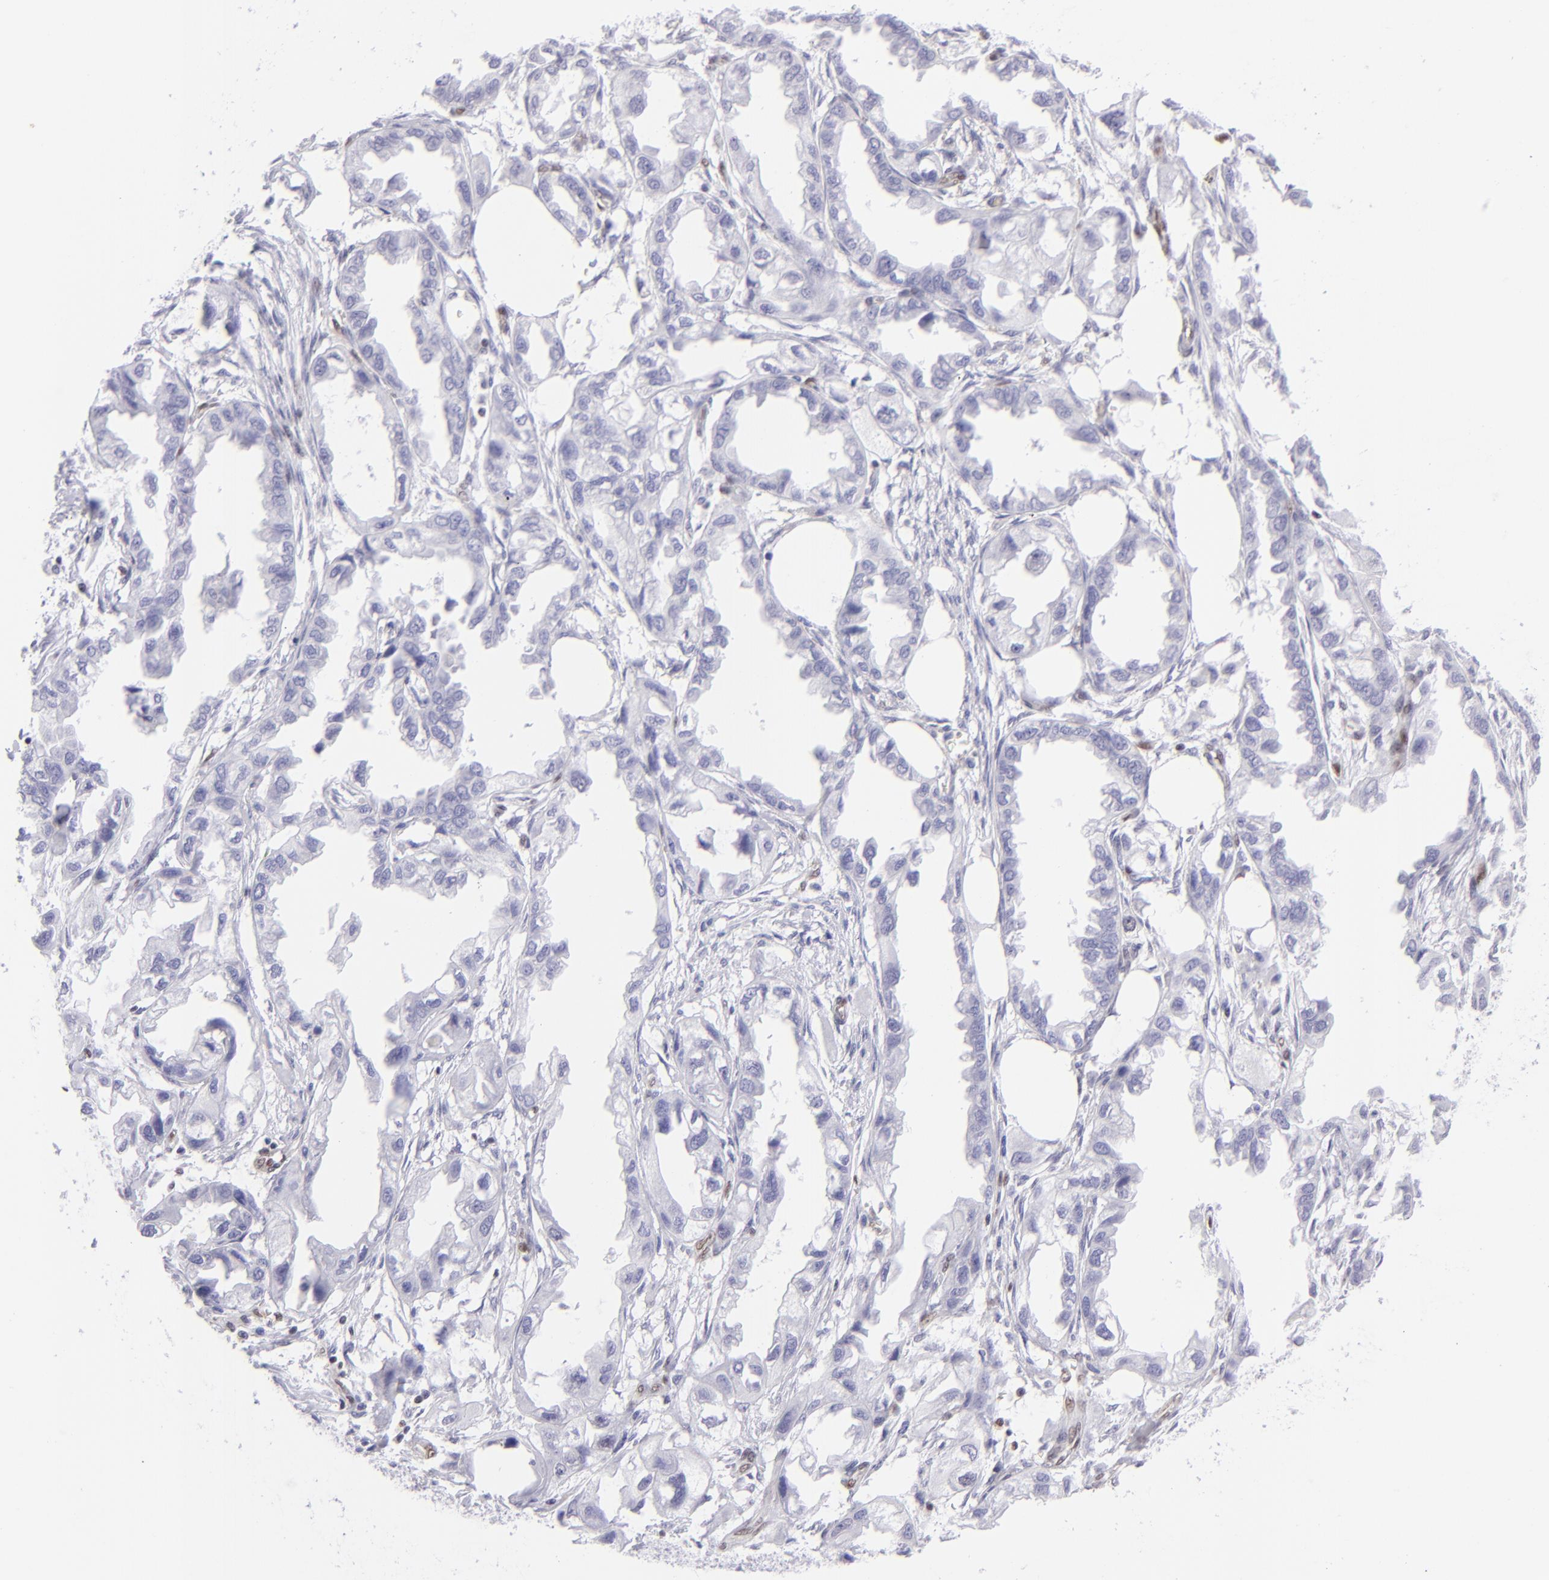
{"staining": {"intensity": "negative", "quantity": "none", "location": "none"}, "tissue": "endometrial cancer", "cell_type": "Tumor cells", "image_type": "cancer", "snomed": [{"axis": "morphology", "description": "Adenocarcinoma, NOS"}, {"axis": "topography", "description": "Endometrium"}], "caption": "This histopathology image is of adenocarcinoma (endometrial) stained with immunohistochemistry (IHC) to label a protein in brown with the nuclei are counter-stained blue. There is no staining in tumor cells. (DAB IHC, high magnification).", "gene": "ETS1", "patient": {"sex": "female", "age": 67}}